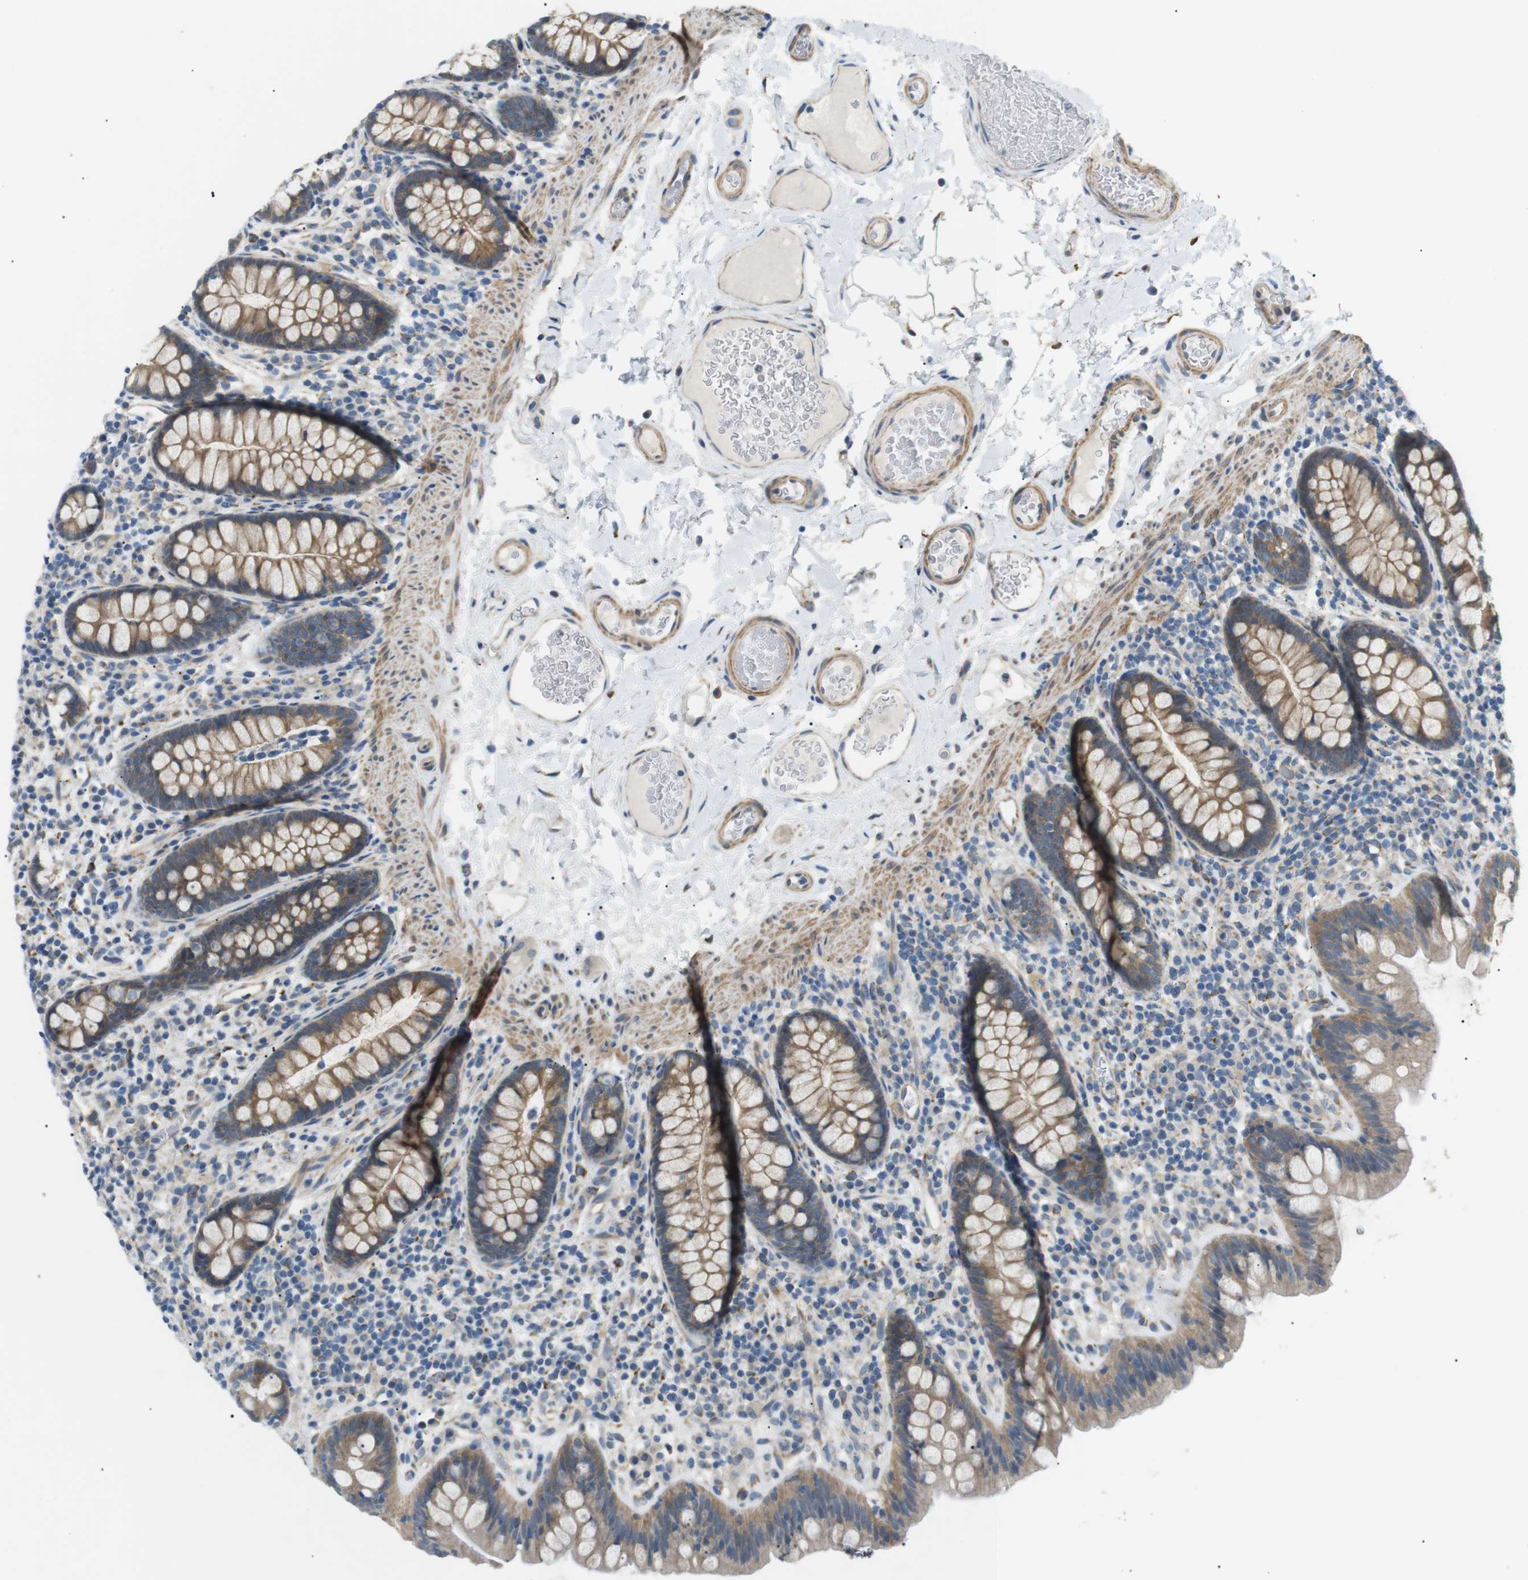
{"staining": {"intensity": "moderate", "quantity": ">75%", "location": "cytoplasmic/membranous"}, "tissue": "colon", "cell_type": "Endothelial cells", "image_type": "normal", "snomed": [{"axis": "morphology", "description": "Normal tissue, NOS"}, {"axis": "topography", "description": "Colon"}], "caption": "IHC (DAB) staining of normal colon exhibits moderate cytoplasmic/membranous protein positivity in about >75% of endothelial cells.", "gene": "MTARC2", "patient": {"sex": "female", "age": 80}}